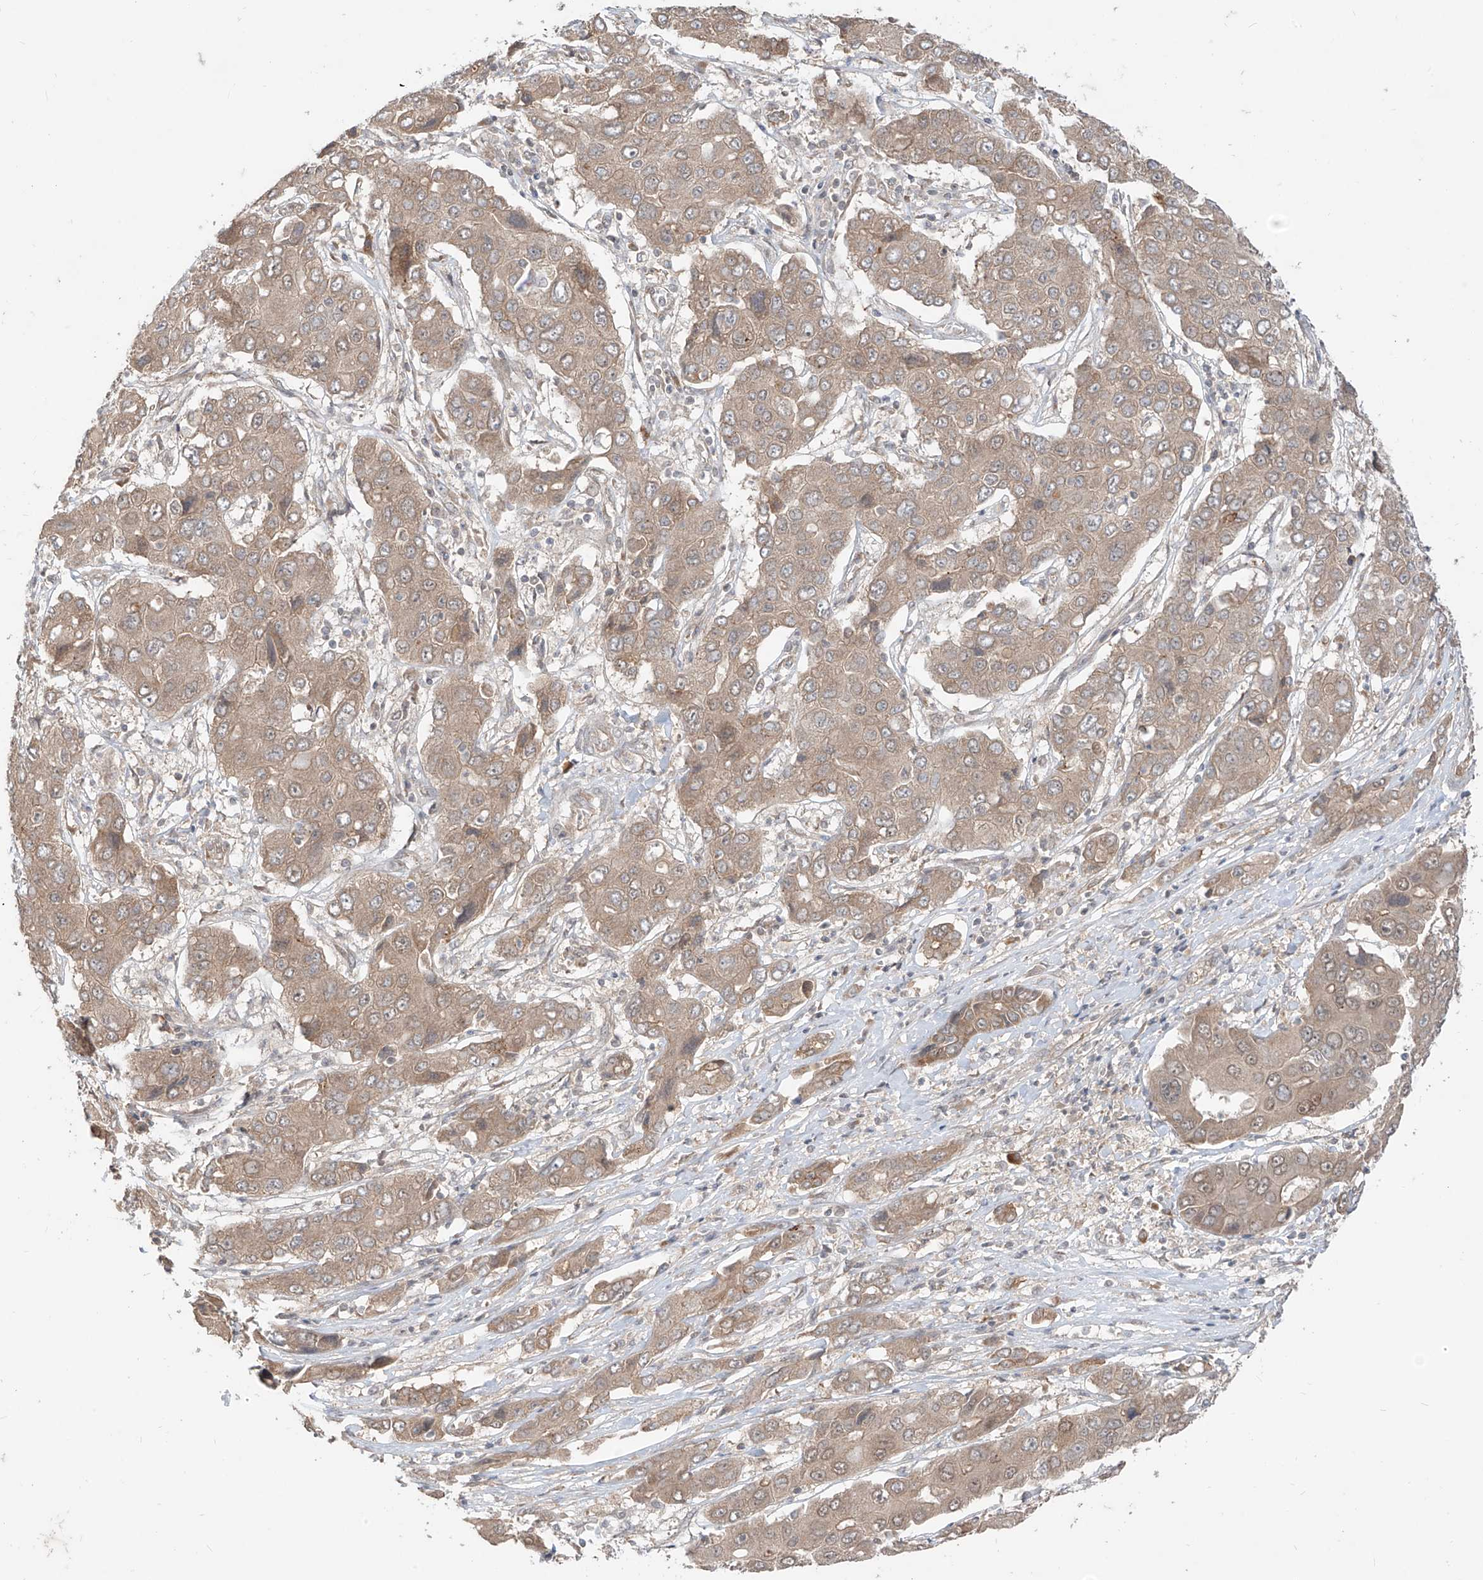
{"staining": {"intensity": "weak", "quantity": ">75%", "location": "cytoplasmic/membranous,nuclear"}, "tissue": "liver cancer", "cell_type": "Tumor cells", "image_type": "cancer", "snomed": [{"axis": "morphology", "description": "Cholangiocarcinoma"}, {"axis": "topography", "description": "Liver"}], "caption": "High-power microscopy captured an immunohistochemistry (IHC) image of liver cancer, revealing weak cytoplasmic/membranous and nuclear positivity in about >75% of tumor cells.", "gene": "MTUS2", "patient": {"sex": "male", "age": 67}}